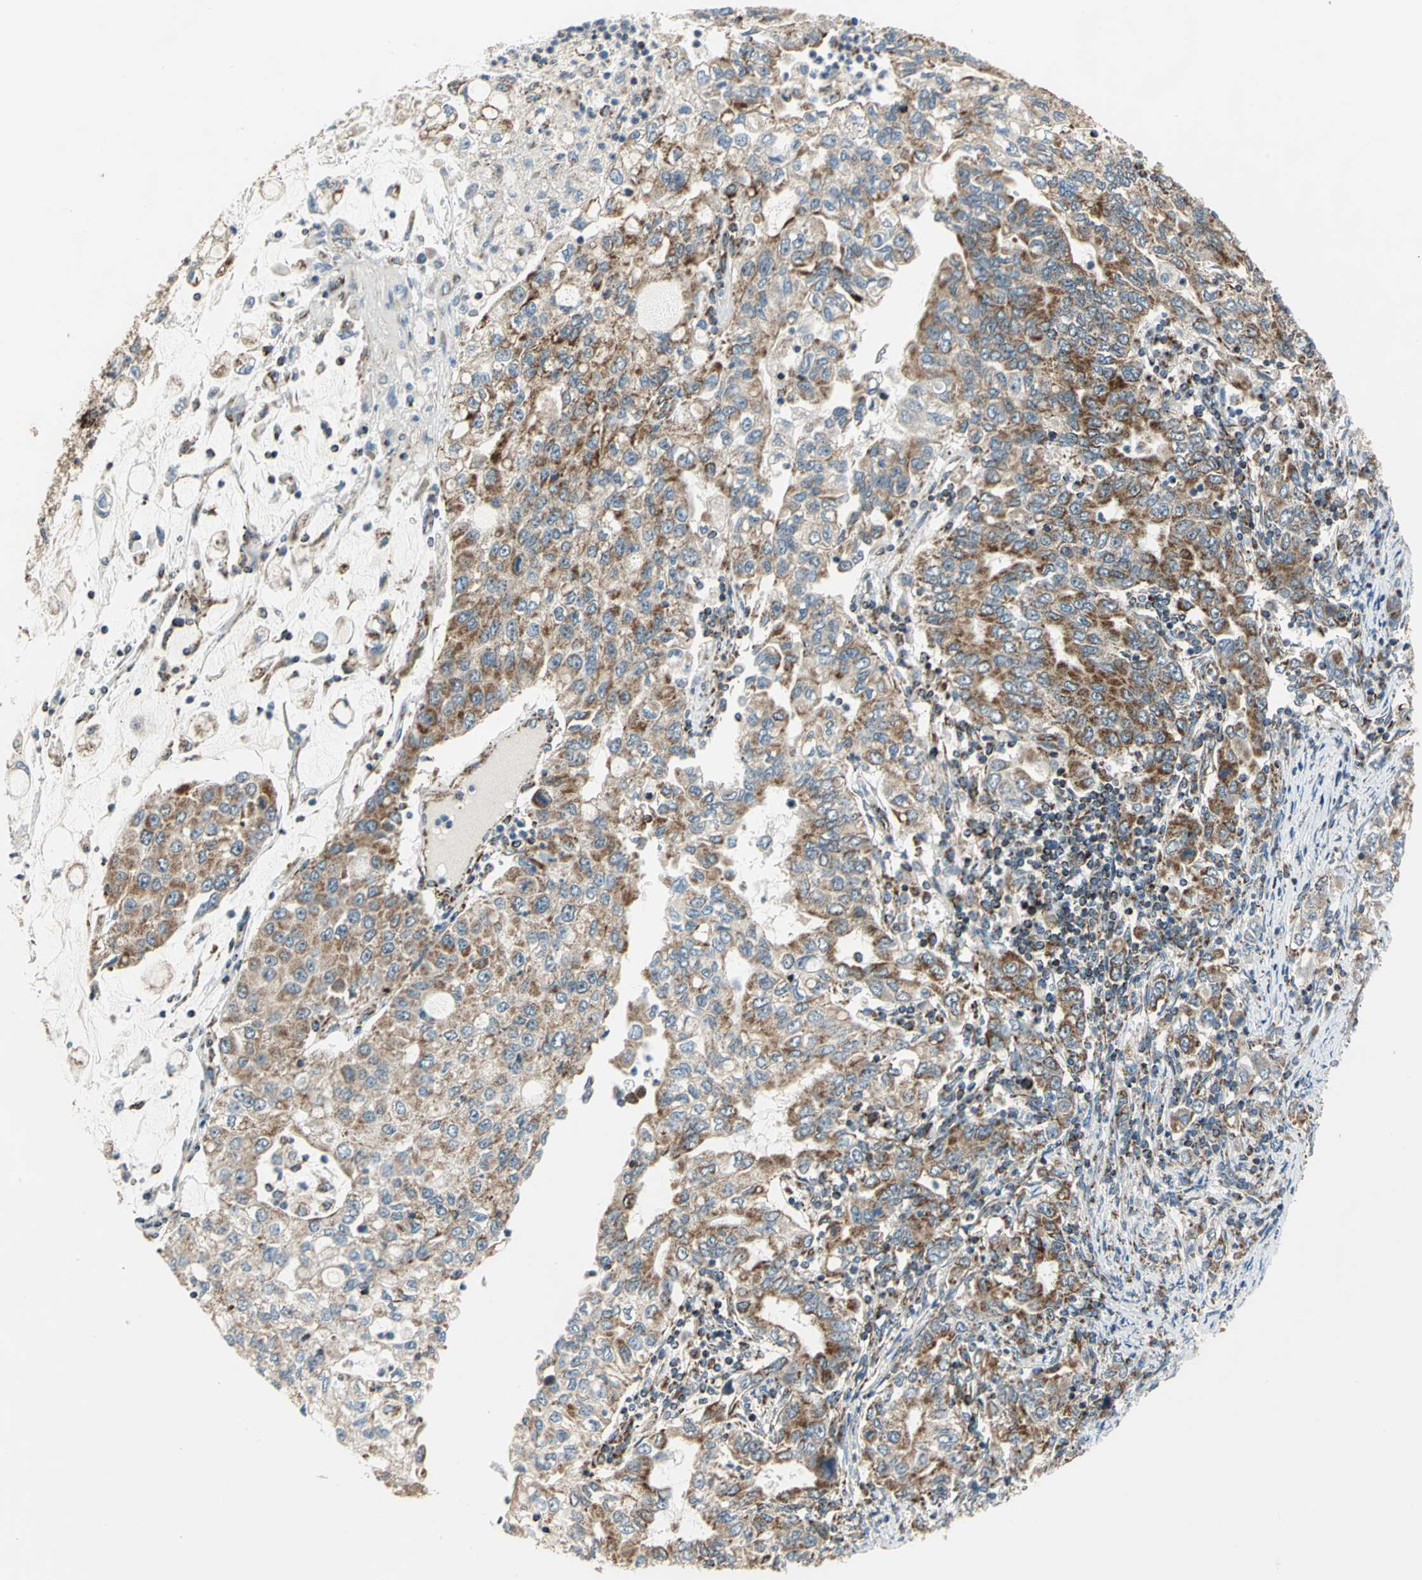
{"staining": {"intensity": "moderate", "quantity": ">75%", "location": "cytoplasmic/membranous"}, "tissue": "stomach cancer", "cell_type": "Tumor cells", "image_type": "cancer", "snomed": [{"axis": "morphology", "description": "Adenocarcinoma, NOS"}, {"axis": "topography", "description": "Stomach, lower"}], "caption": "This is an image of immunohistochemistry staining of stomach adenocarcinoma, which shows moderate positivity in the cytoplasmic/membranous of tumor cells.", "gene": "MRPS22", "patient": {"sex": "female", "age": 72}}